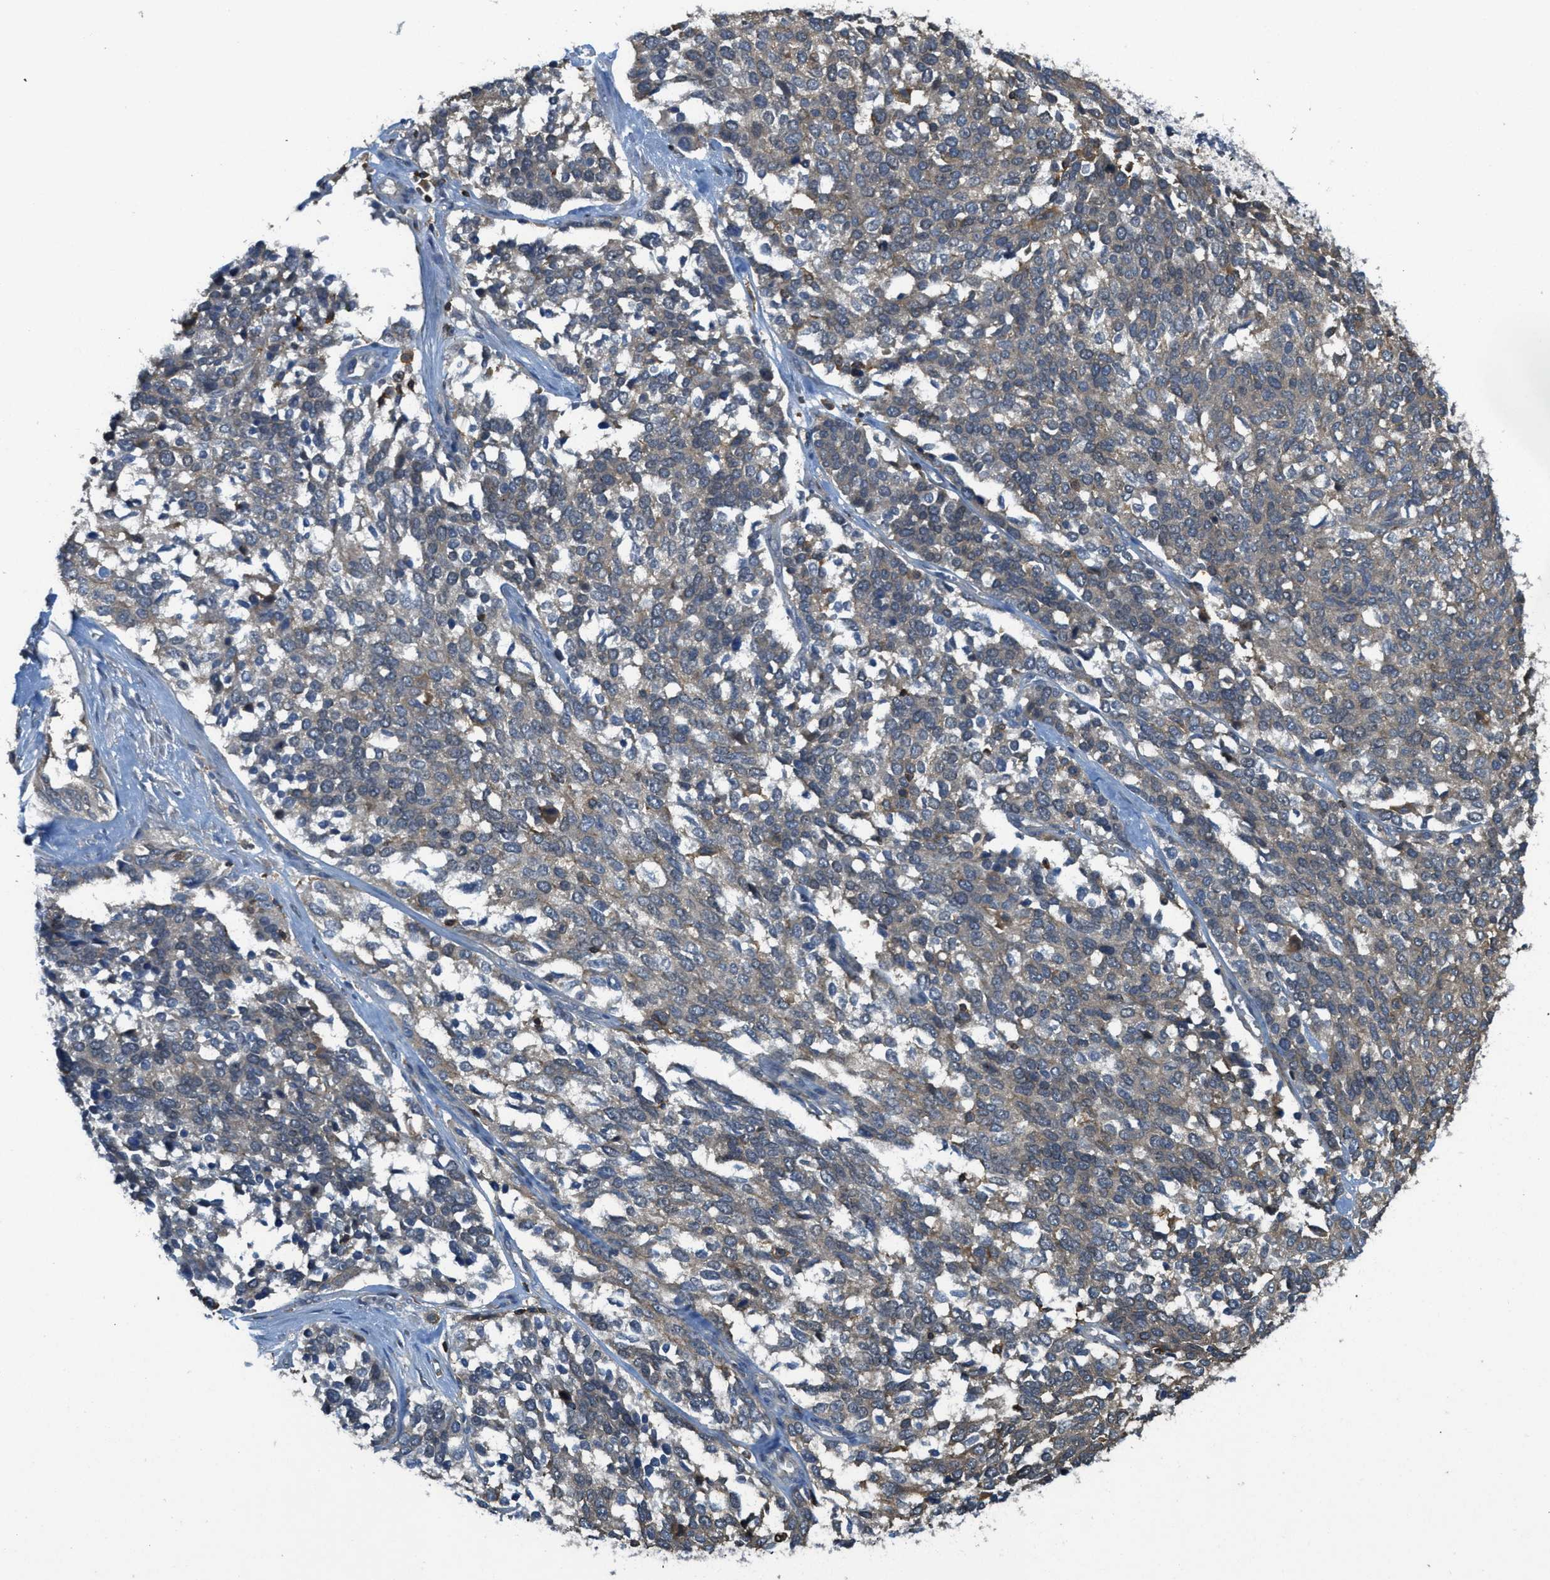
{"staining": {"intensity": "weak", "quantity": ">75%", "location": "cytoplasmic/membranous"}, "tissue": "ovarian cancer", "cell_type": "Tumor cells", "image_type": "cancer", "snomed": [{"axis": "morphology", "description": "Cystadenocarcinoma, serous, NOS"}, {"axis": "topography", "description": "Ovary"}], "caption": "This micrograph exhibits immunohistochemistry staining of human ovarian cancer (serous cystadenocarcinoma), with low weak cytoplasmic/membranous staining in approximately >75% of tumor cells.", "gene": "GRIK2", "patient": {"sex": "female", "age": 44}}